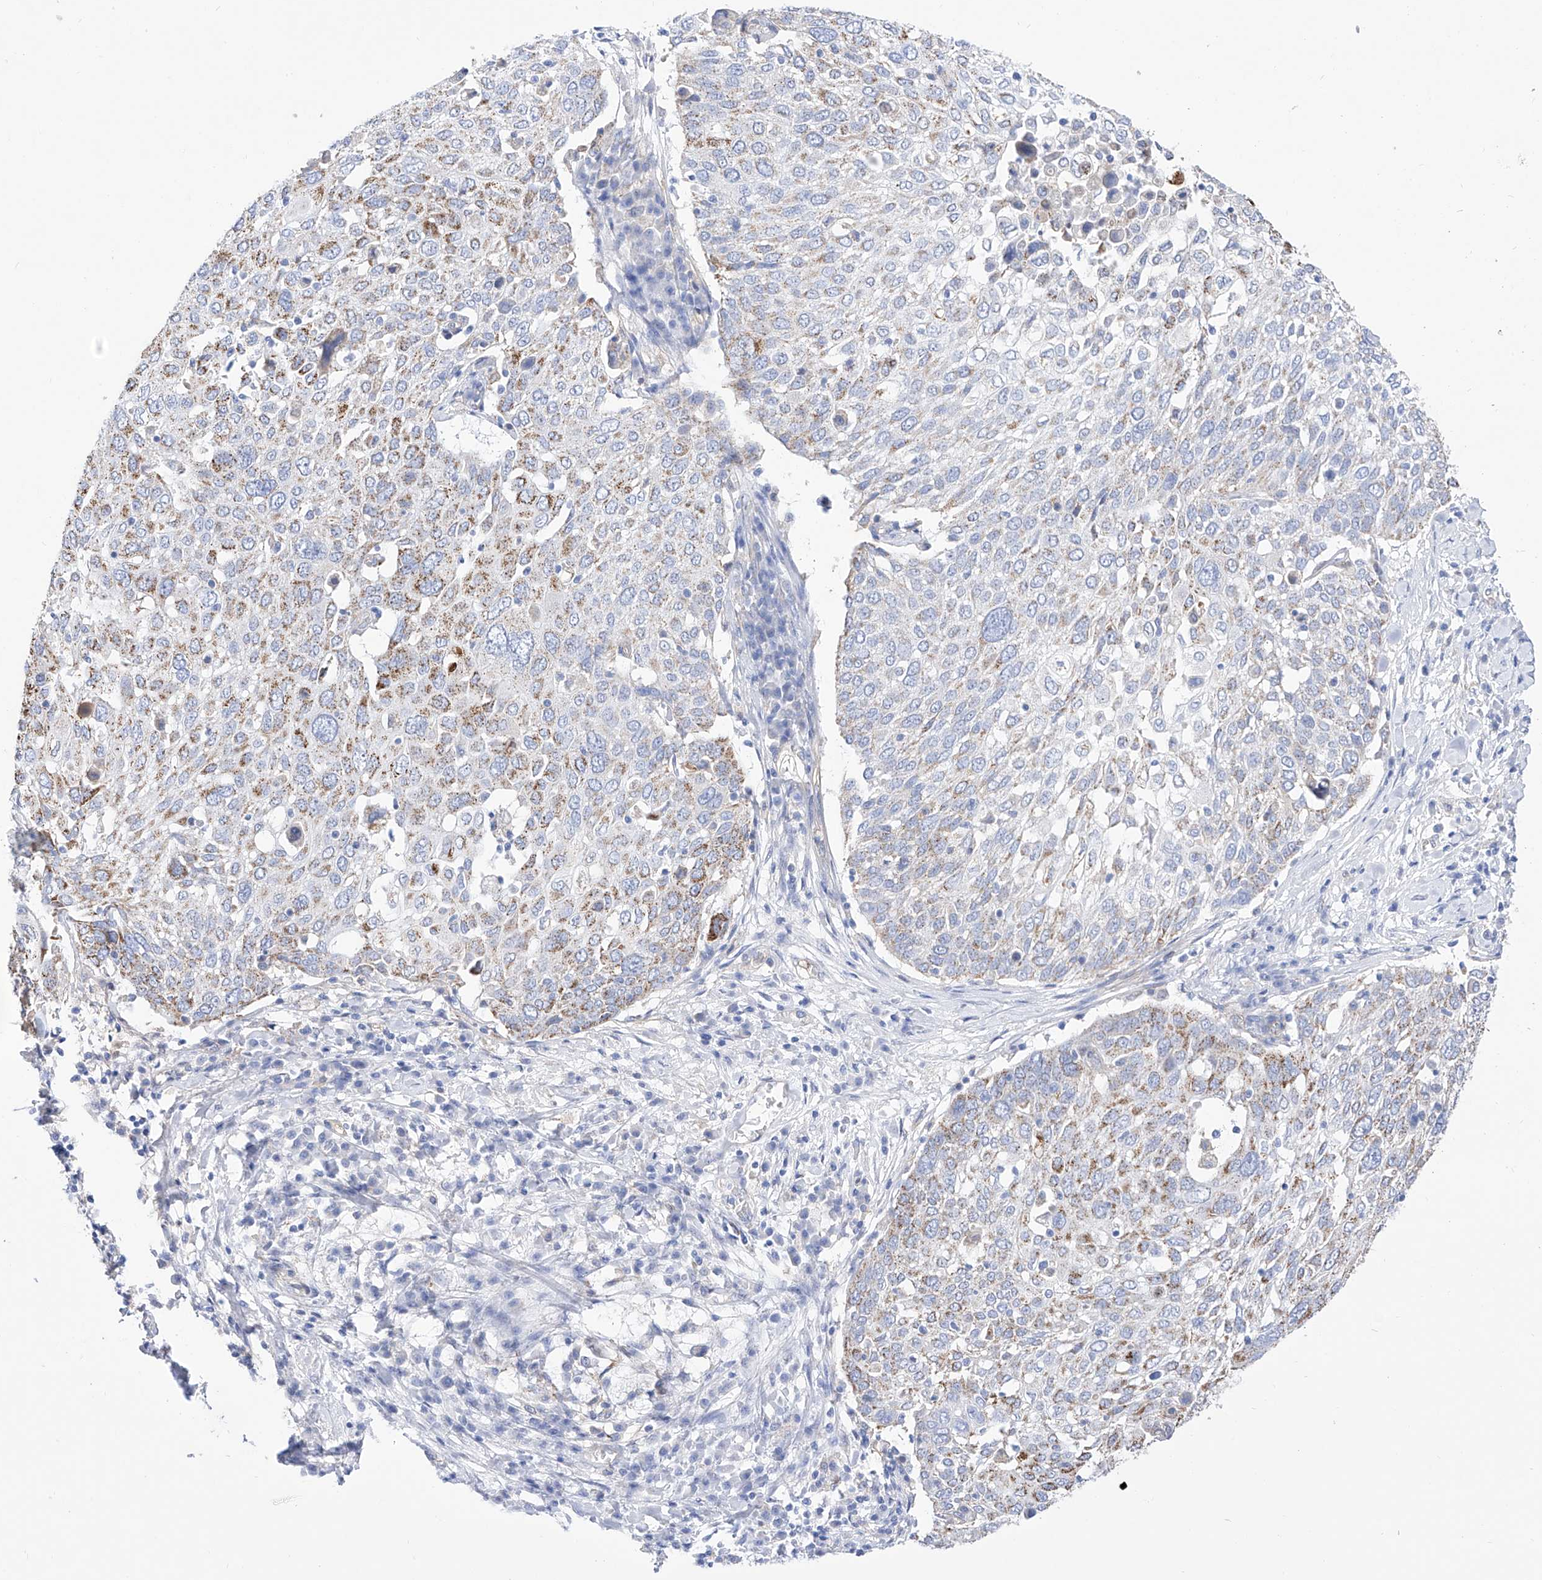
{"staining": {"intensity": "moderate", "quantity": "<25%", "location": "cytoplasmic/membranous"}, "tissue": "lung cancer", "cell_type": "Tumor cells", "image_type": "cancer", "snomed": [{"axis": "morphology", "description": "Squamous cell carcinoma, NOS"}, {"axis": "topography", "description": "Lung"}], "caption": "This is an image of IHC staining of squamous cell carcinoma (lung), which shows moderate staining in the cytoplasmic/membranous of tumor cells.", "gene": "ZNF653", "patient": {"sex": "male", "age": 65}}